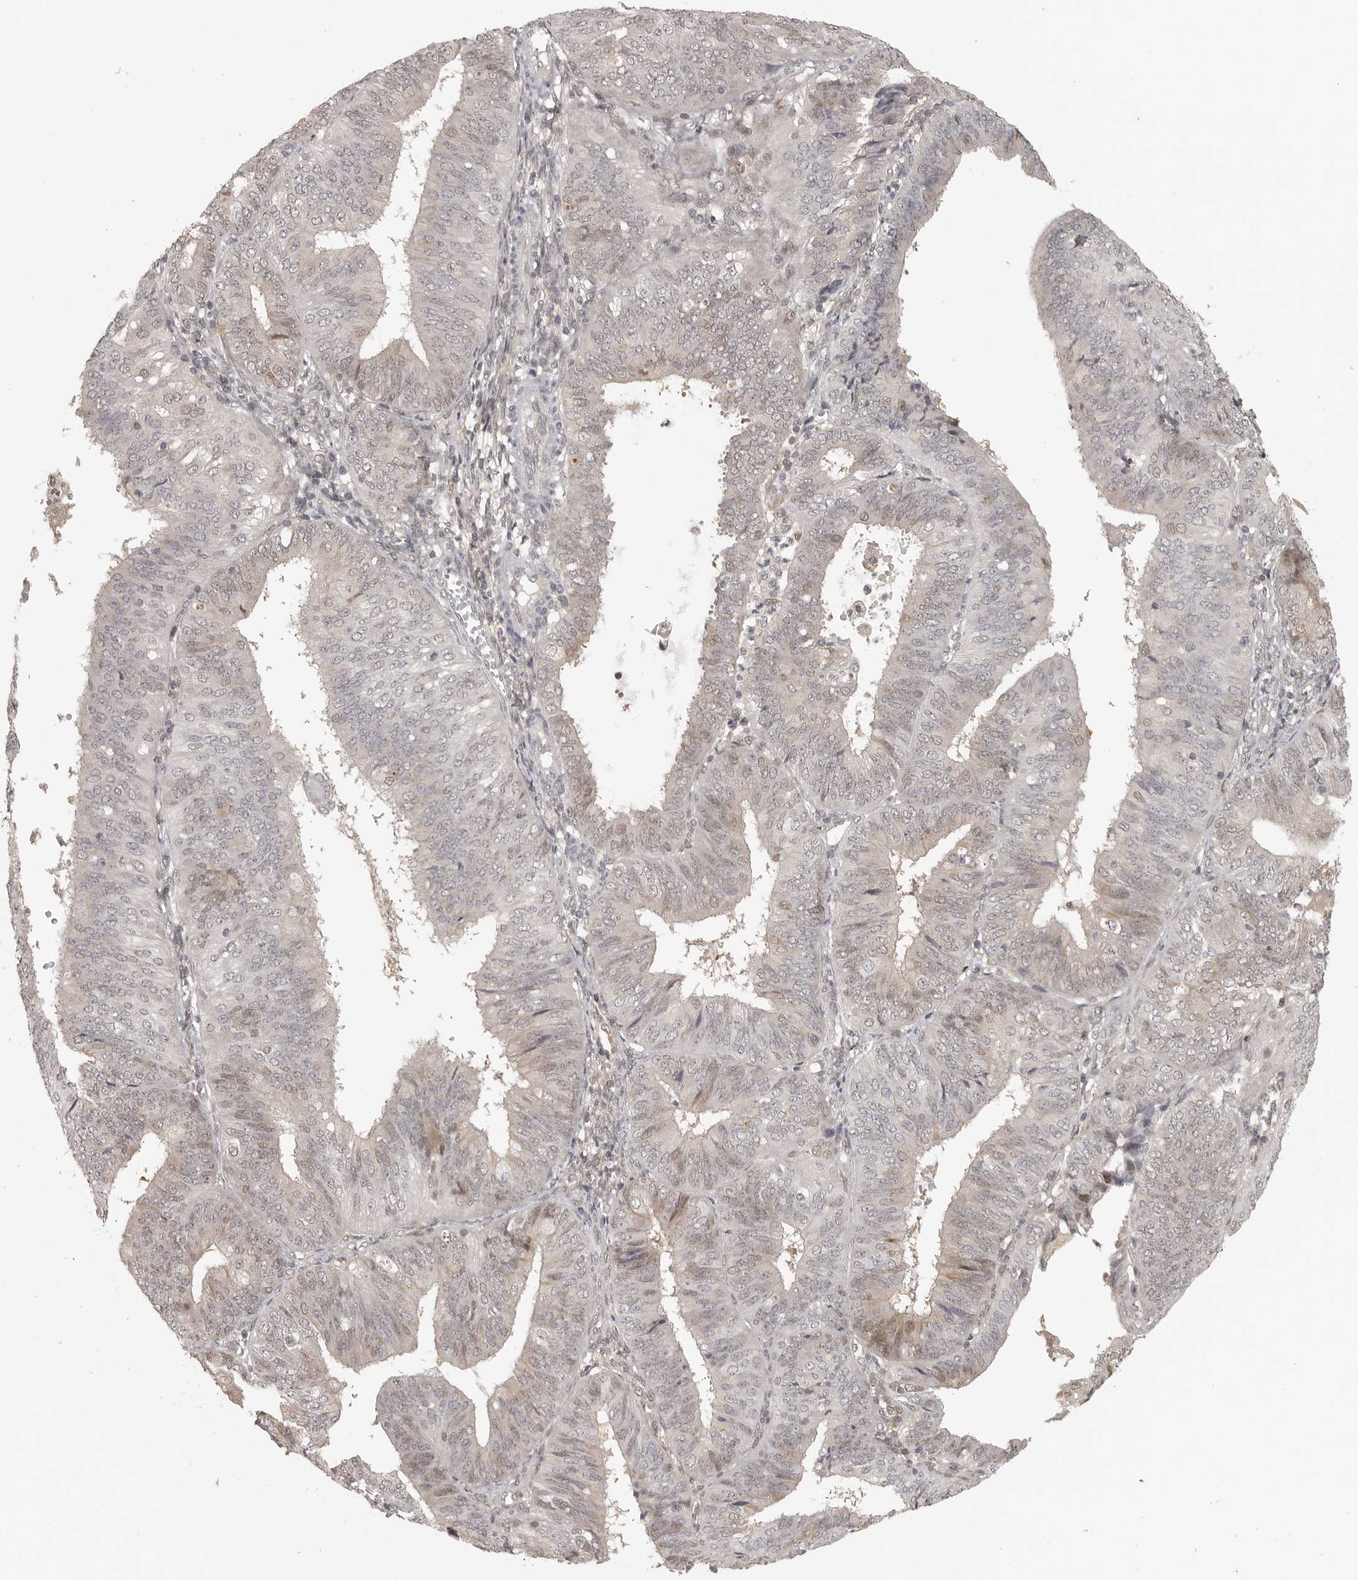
{"staining": {"intensity": "weak", "quantity": "25%-75%", "location": "nuclear"}, "tissue": "endometrial cancer", "cell_type": "Tumor cells", "image_type": "cancer", "snomed": [{"axis": "morphology", "description": "Adenocarcinoma, NOS"}, {"axis": "topography", "description": "Endometrium"}], "caption": "This photomicrograph shows immunohistochemistry (IHC) staining of endometrial cancer (adenocarcinoma), with low weak nuclear expression in approximately 25%-75% of tumor cells.", "gene": "UROD", "patient": {"sex": "female", "age": 58}}